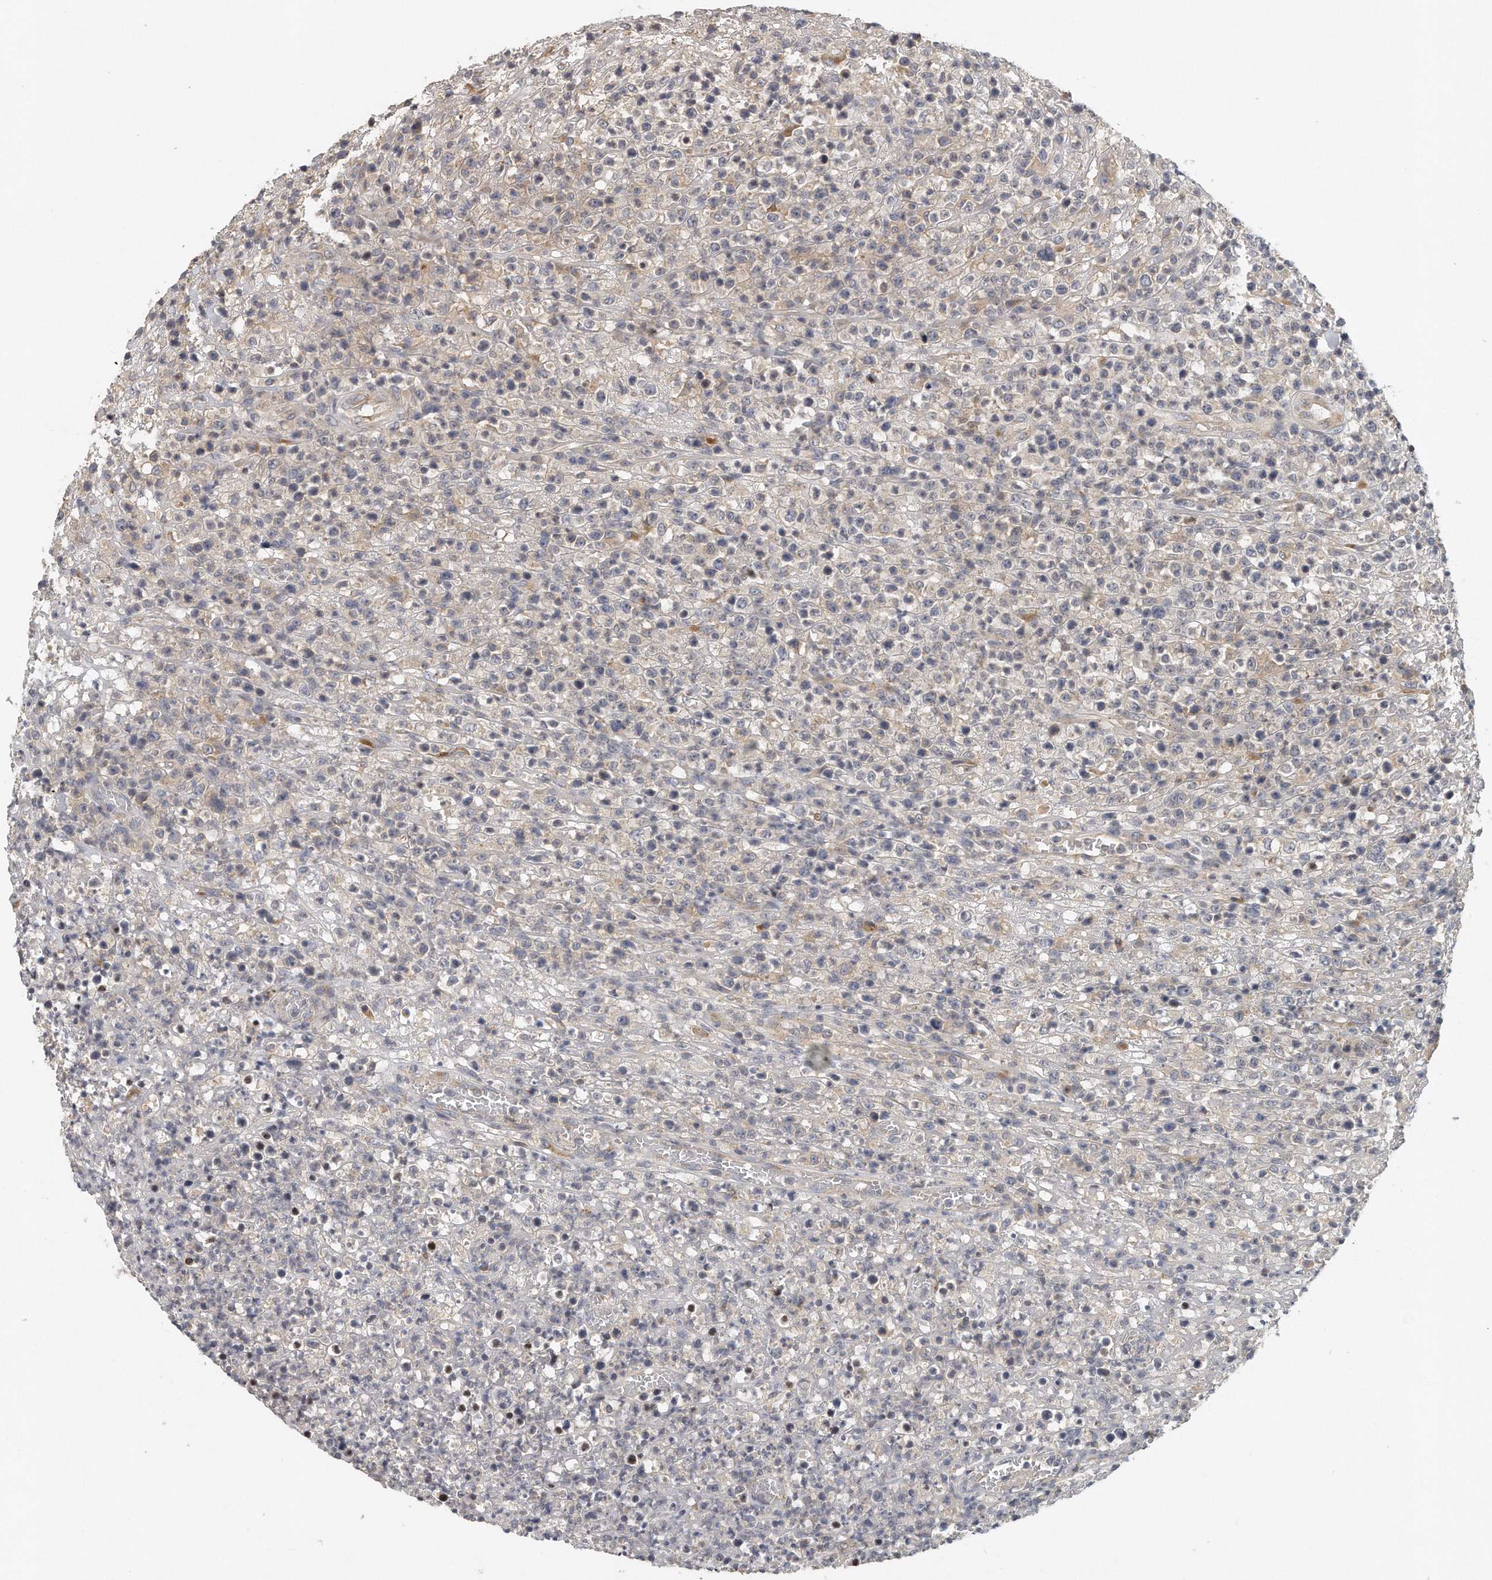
{"staining": {"intensity": "negative", "quantity": "none", "location": "none"}, "tissue": "lymphoma", "cell_type": "Tumor cells", "image_type": "cancer", "snomed": [{"axis": "morphology", "description": "Malignant lymphoma, non-Hodgkin's type, High grade"}, {"axis": "topography", "description": "Colon"}], "caption": "This is an immunohistochemistry (IHC) micrograph of lymphoma. There is no expression in tumor cells.", "gene": "TRAPPC14", "patient": {"sex": "female", "age": 53}}